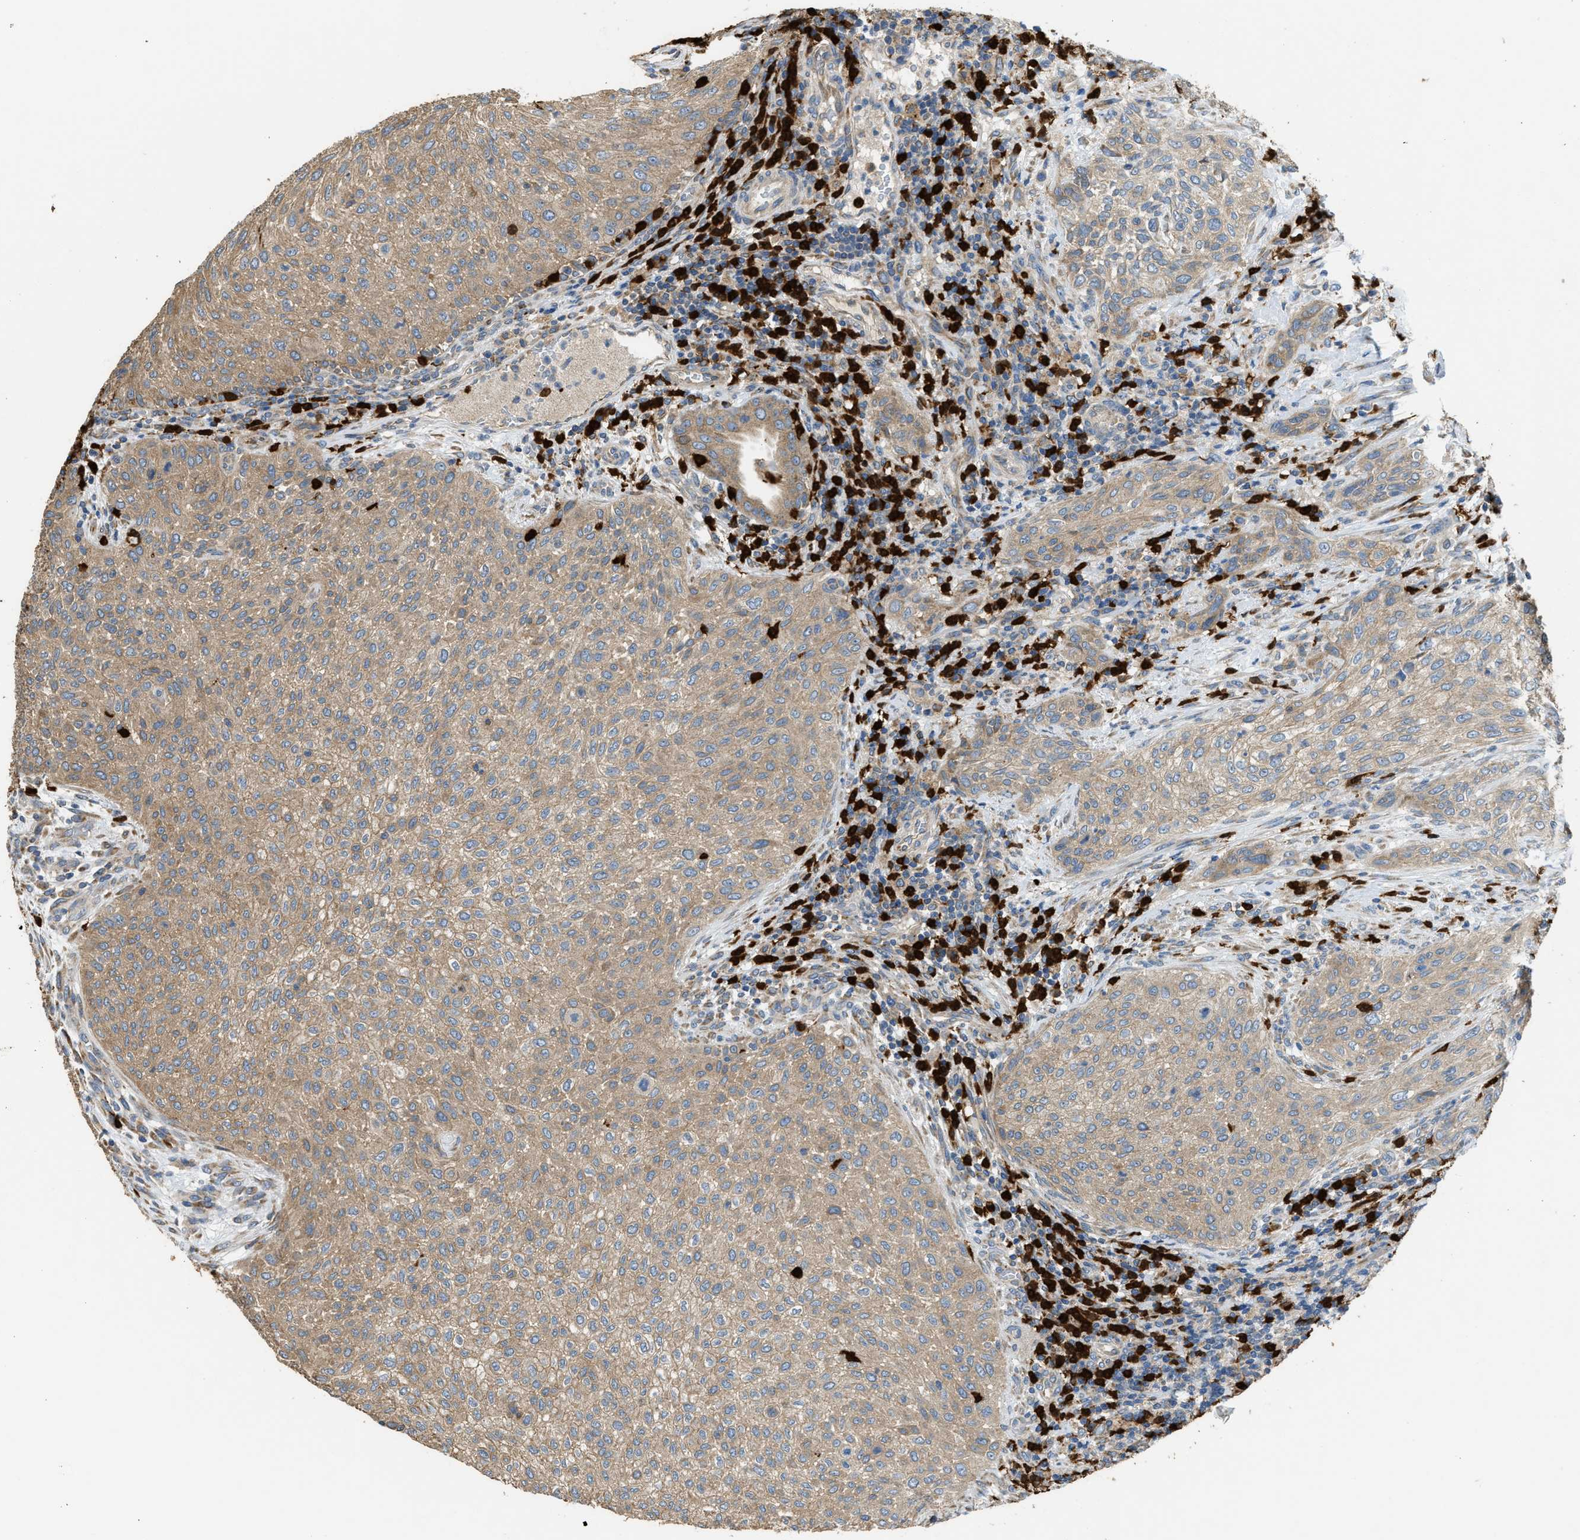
{"staining": {"intensity": "weak", "quantity": ">75%", "location": "cytoplasmic/membranous"}, "tissue": "urothelial cancer", "cell_type": "Tumor cells", "image_type": "cancer", "snomed": [{"axis": "morphology", "description": "Urothelial carcinoma, Low grade"}, {"axis": "morphology", "description": "Urothelial carcinoma, High grade"}, {"axis": "topography", "description": "Urinary bladder"}], "caption": "Urothelial cancer tissue exhibits weak cytoplasmic/membranous staining in about >75% of tumor cells, visualized by immunohistochemistry.", "gene": "TMEM68", "patient": {"sex": "male", "age": 35}}